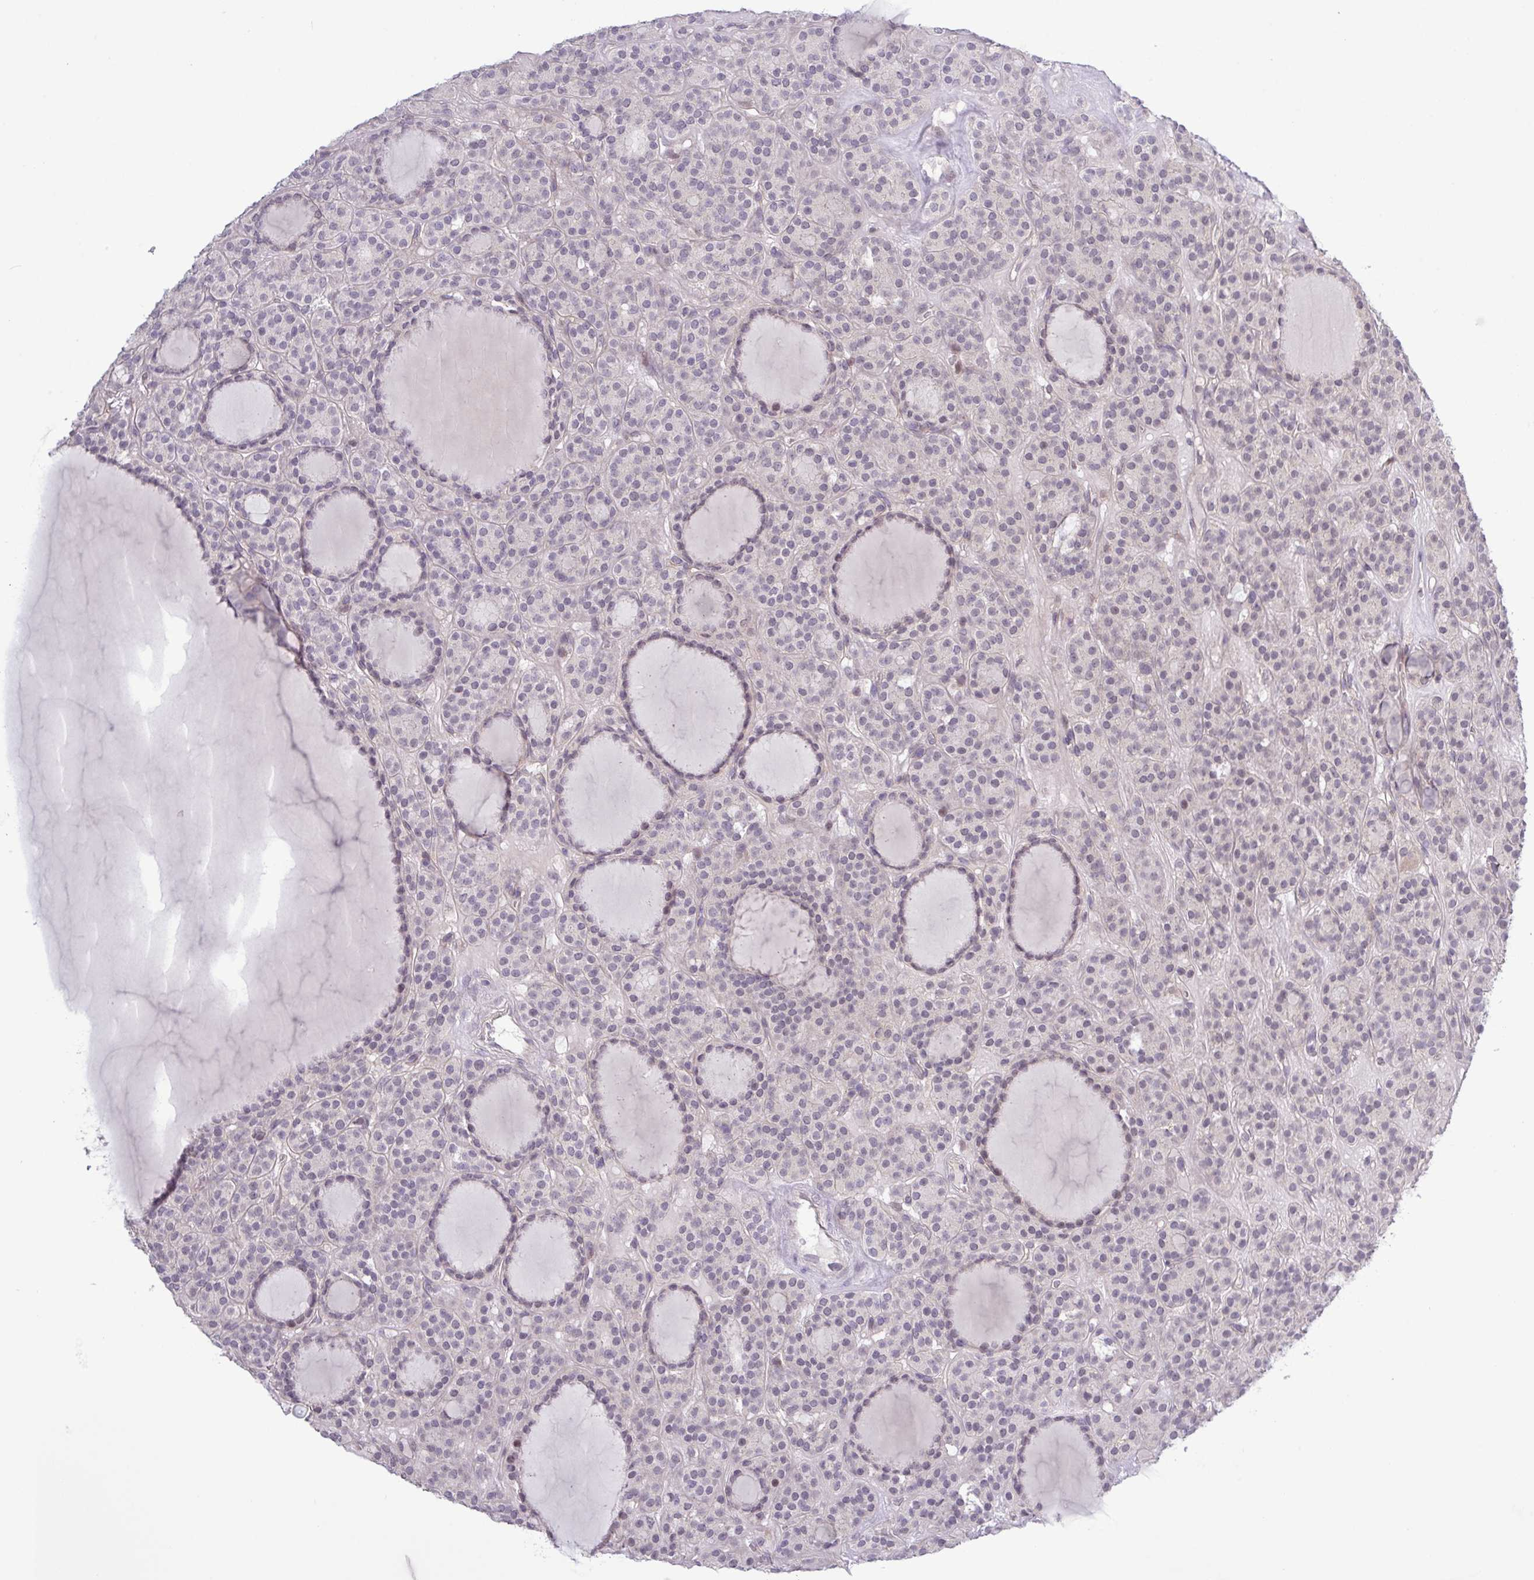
{"staining": {"intensity": "weak", "quantity": "<25%", "location": "cytoplasmic/membranous,nuclear"}, "tissue": "thyroid cancer", "cell_type": "Tumor cells", "image_type": "cancer", "snomed": [{"axis": "morphology", "description": "Follicular adenoma carcinoma, NOS"}, {"axis": "topography", "description": "Thyroid gland"}], "caption": "This micrograph is of thyroid follicular adenoma carcinoma stained with immunohistochemistry (IHC) to label a protein in brown with the nuclei are counter-stained blue. There is no positivity in tumor cells.", "gene": "RIPPLY1", "patient": {"sex": "female", "age": 63}}